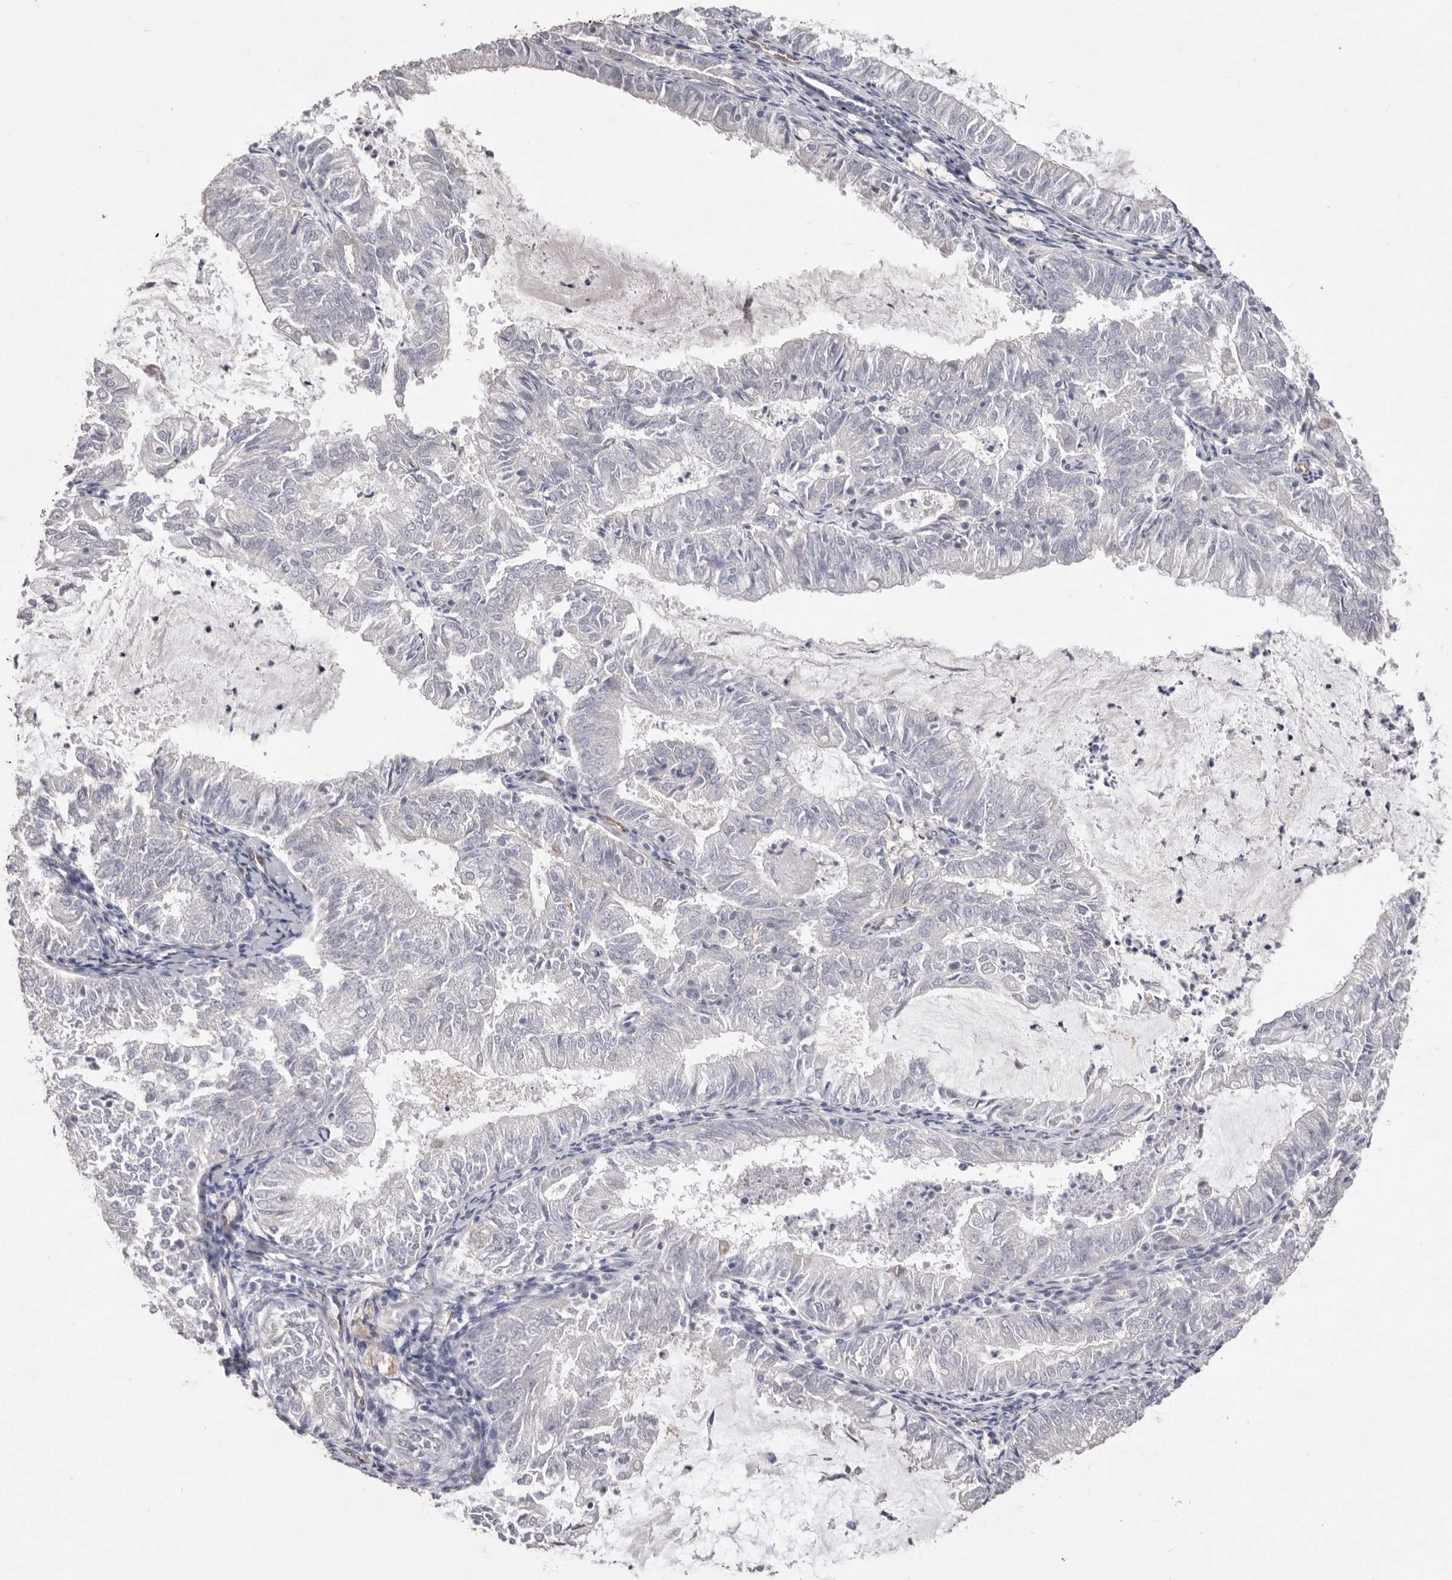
{"staining": {"intensity": "negative", "quantity": "none", "location": "none"}, "tissue": "endometrial cancer", "cell_type": "Tumor cells", "image_type": "cancer", "snomed": [{"axis": "morphology", "description": "Adenocarcinoma, NOS"}, {"axis": "topography", "description": "Endometrium"}], "caption": "Immunohistochemistry (IHC) of endometrial cancer exhibits no positivity in tumor cells.", "gene": "ZYG11B", "patient": {"sex": "female", "age": 57}}